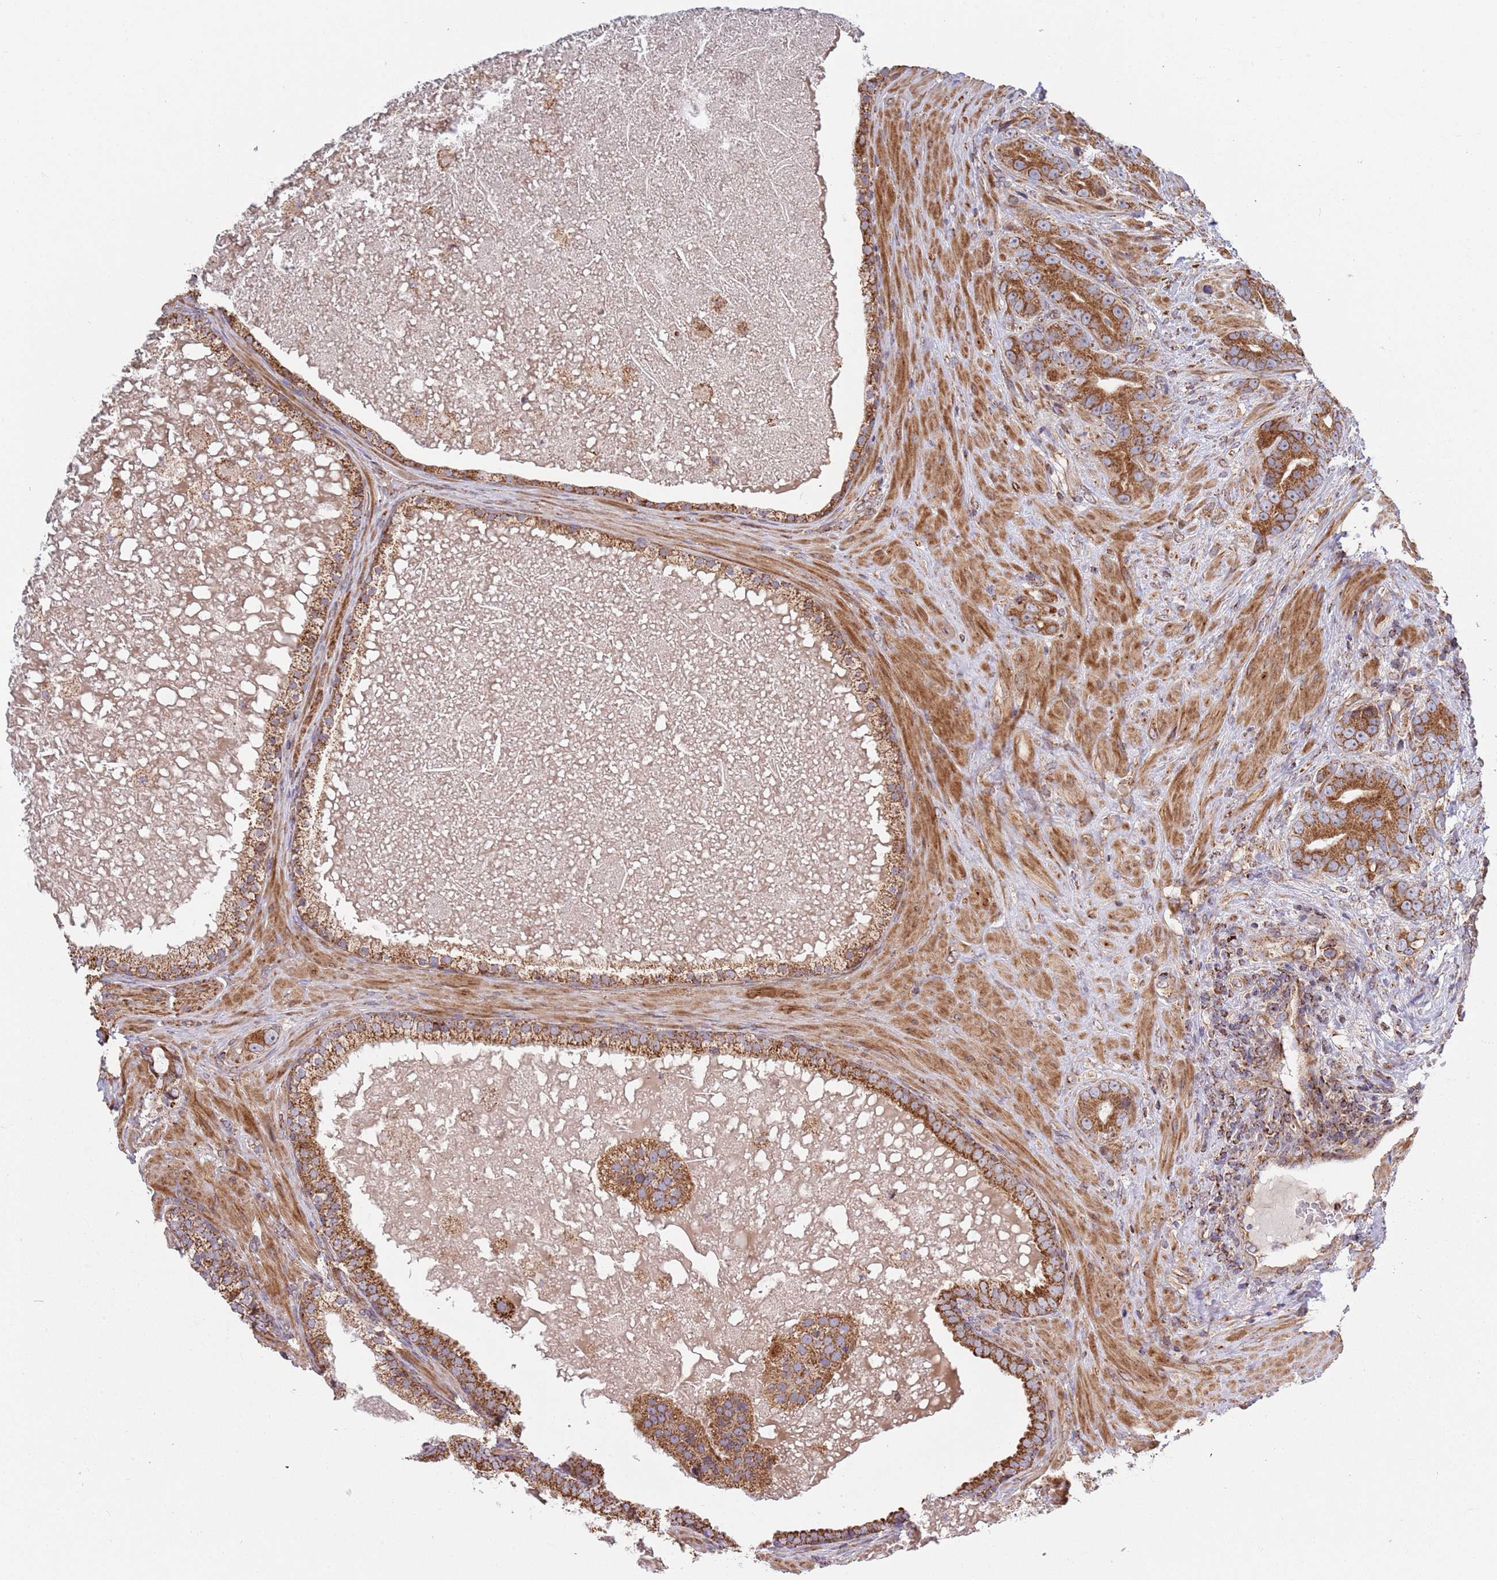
{"staining": {"intensity": "moderate", "quantity": ">75%", "location": "cytoplasmic/membranous"}, "tissue": "prostate cancer", "cell_type": "Tumor cells", "image_type": "cancer", "snomed": [{"axis": "morphology", "description": "Adenocarcinoma, High grade"}, {"axis": "topography", "description": "Prostate"}], "caption": "Protein staining exhibits moderate cytoplasmic/membranous positivity in about >75% of tumor cells in high-grade adenocarcinoma (prostate).", "gene": "ATP5PD", "patient": {"sex": "male", "age": 55}}